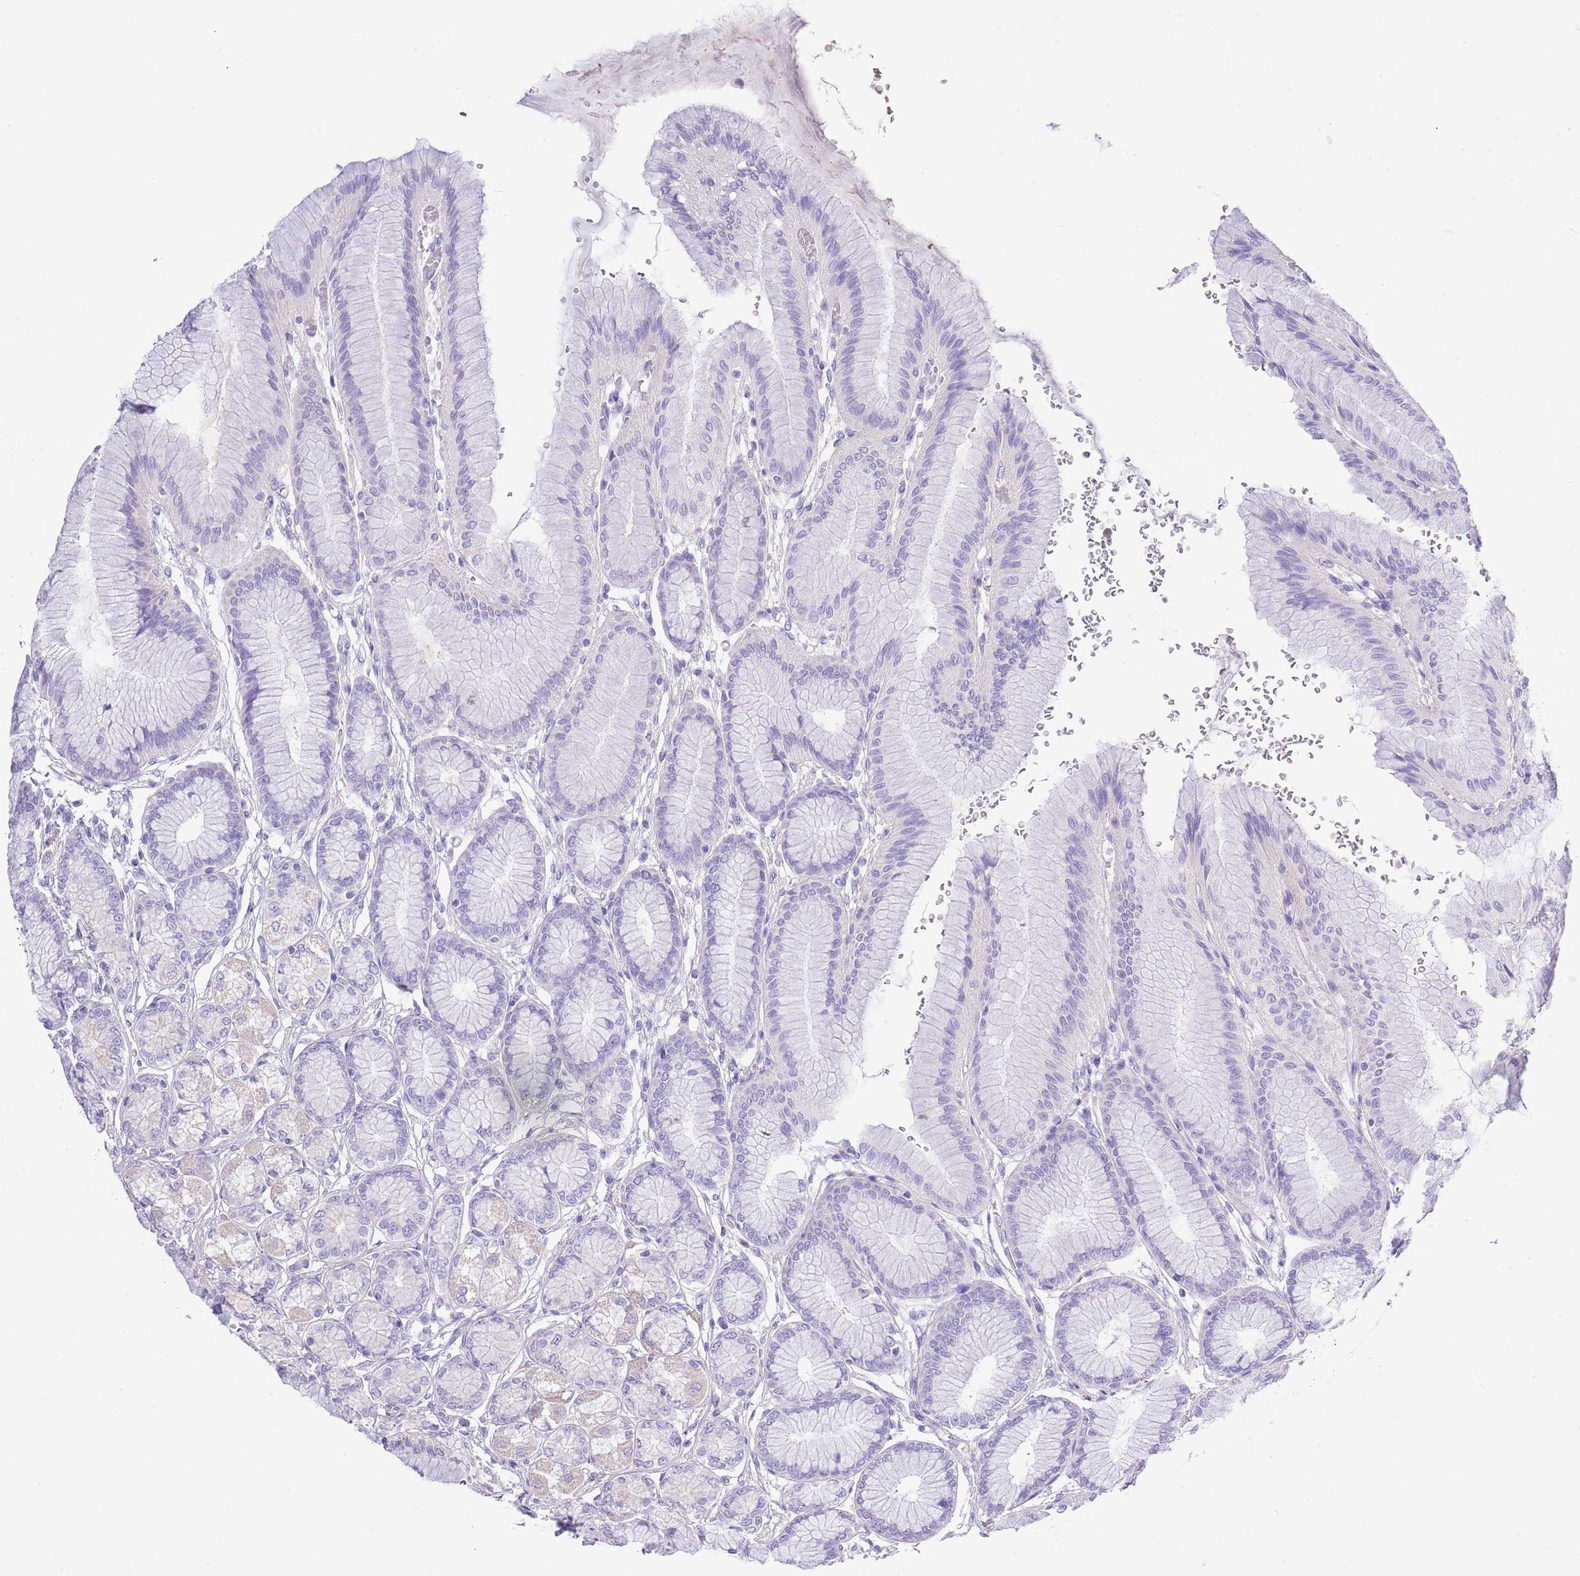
{"staining": {"intensity": "negative", "quantity": "none", "location": "none"}, "tissue": "stomach", "cell_type": "Glandular cells", "image_type": "normal", "snomed": [{"axis": "morphology", "description": "Normal tissue, NOS"}, {"axis": "morphology", "description": "Adenocarcinoma, NOS"}, {"axis": "morphology", "description": "Adenocarcinoma, High grade"}, {"axis": "topography", "description": "Stomach, upper"}, {"axis": "topography", "description": "Stomach"}], "caption": "High power microscopy photomicrograph of an IHC histopathology image of unremarkable stomach, revealing no significant staining in glandular cells.", "gene": "OR2Z1", "patient": {"sex": "female", "age": 65}}